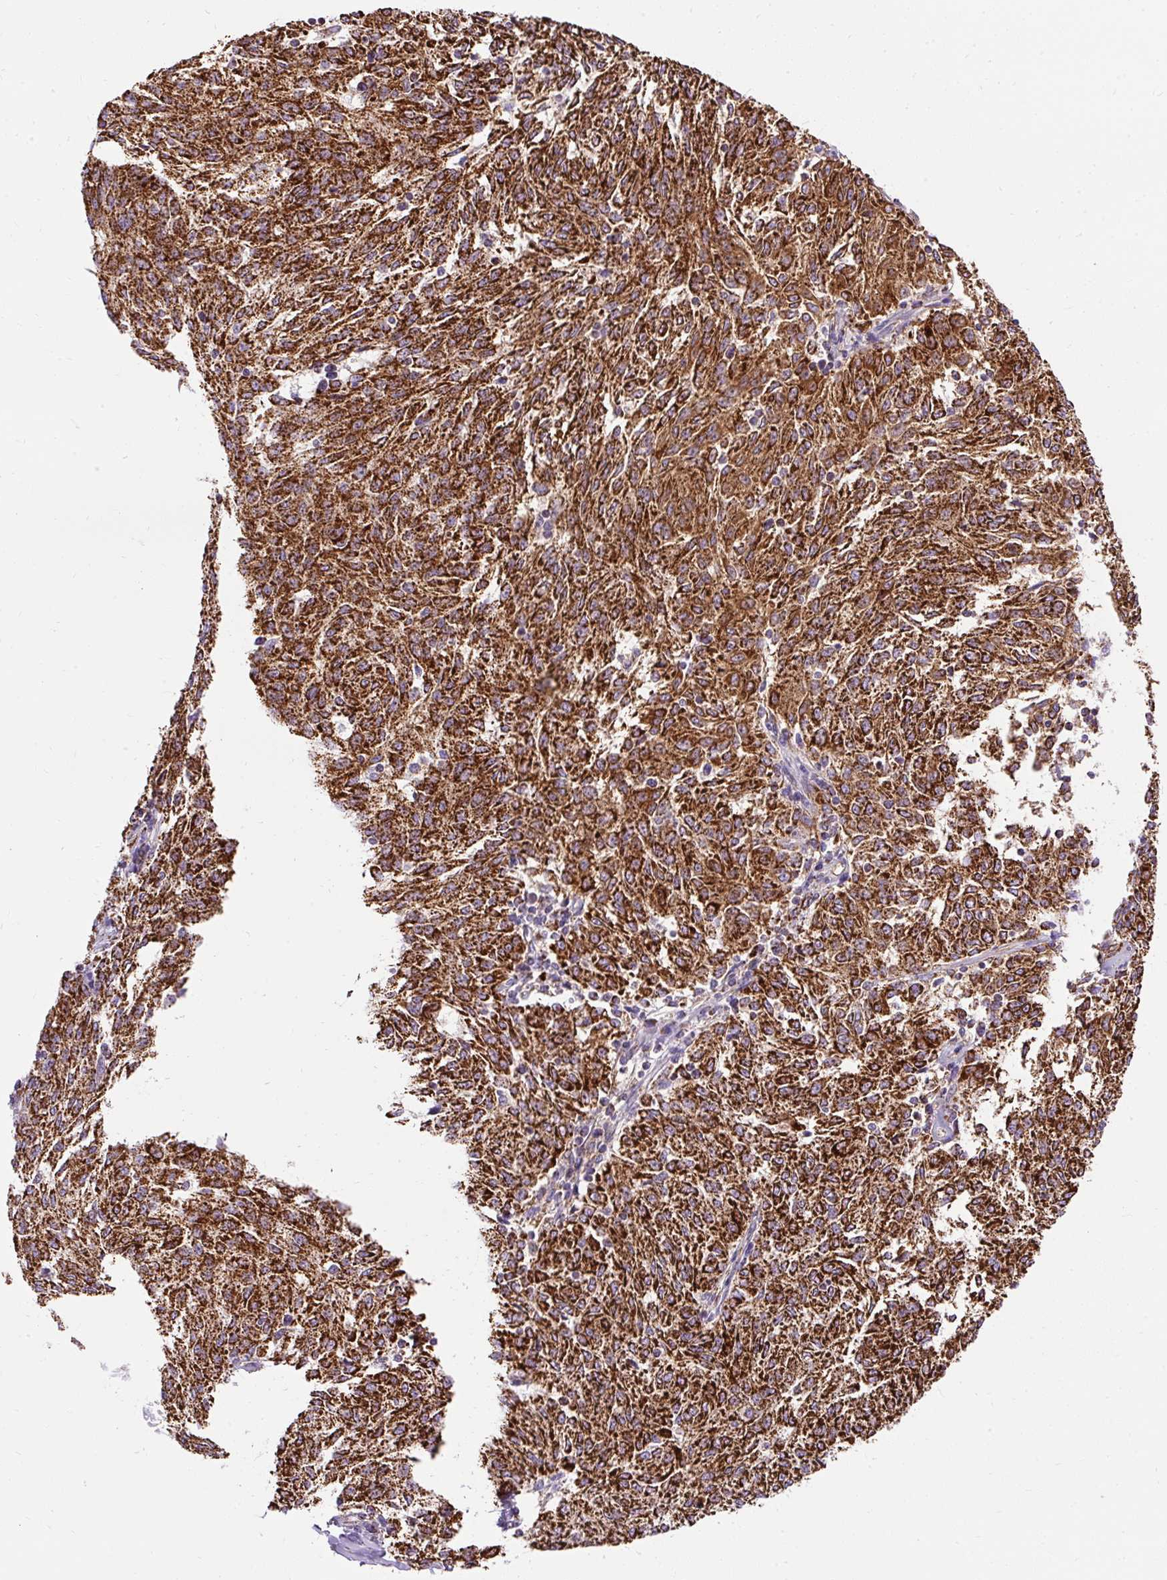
{"staining": {"intensity": "strong", "quantity": ">75%", "location": "cytoplasmic/membranous"}, "tissue": "melanoma", "cell_type": "Tumor cells", "image_type": "cancer", "snomed": [{"axis": "morphology", "description": "Malignant melanoma, NOS"}, {"axis": "topography", "description": "Skin"}], "caption": "Immunohistochemical staining of human malignant melanoma exhibits strong cytoplasmic/membranous protein expression in approximately >75% of tumor cells.", "gene": "CEP290", "patient": {"sex": "female", "age": 72}}